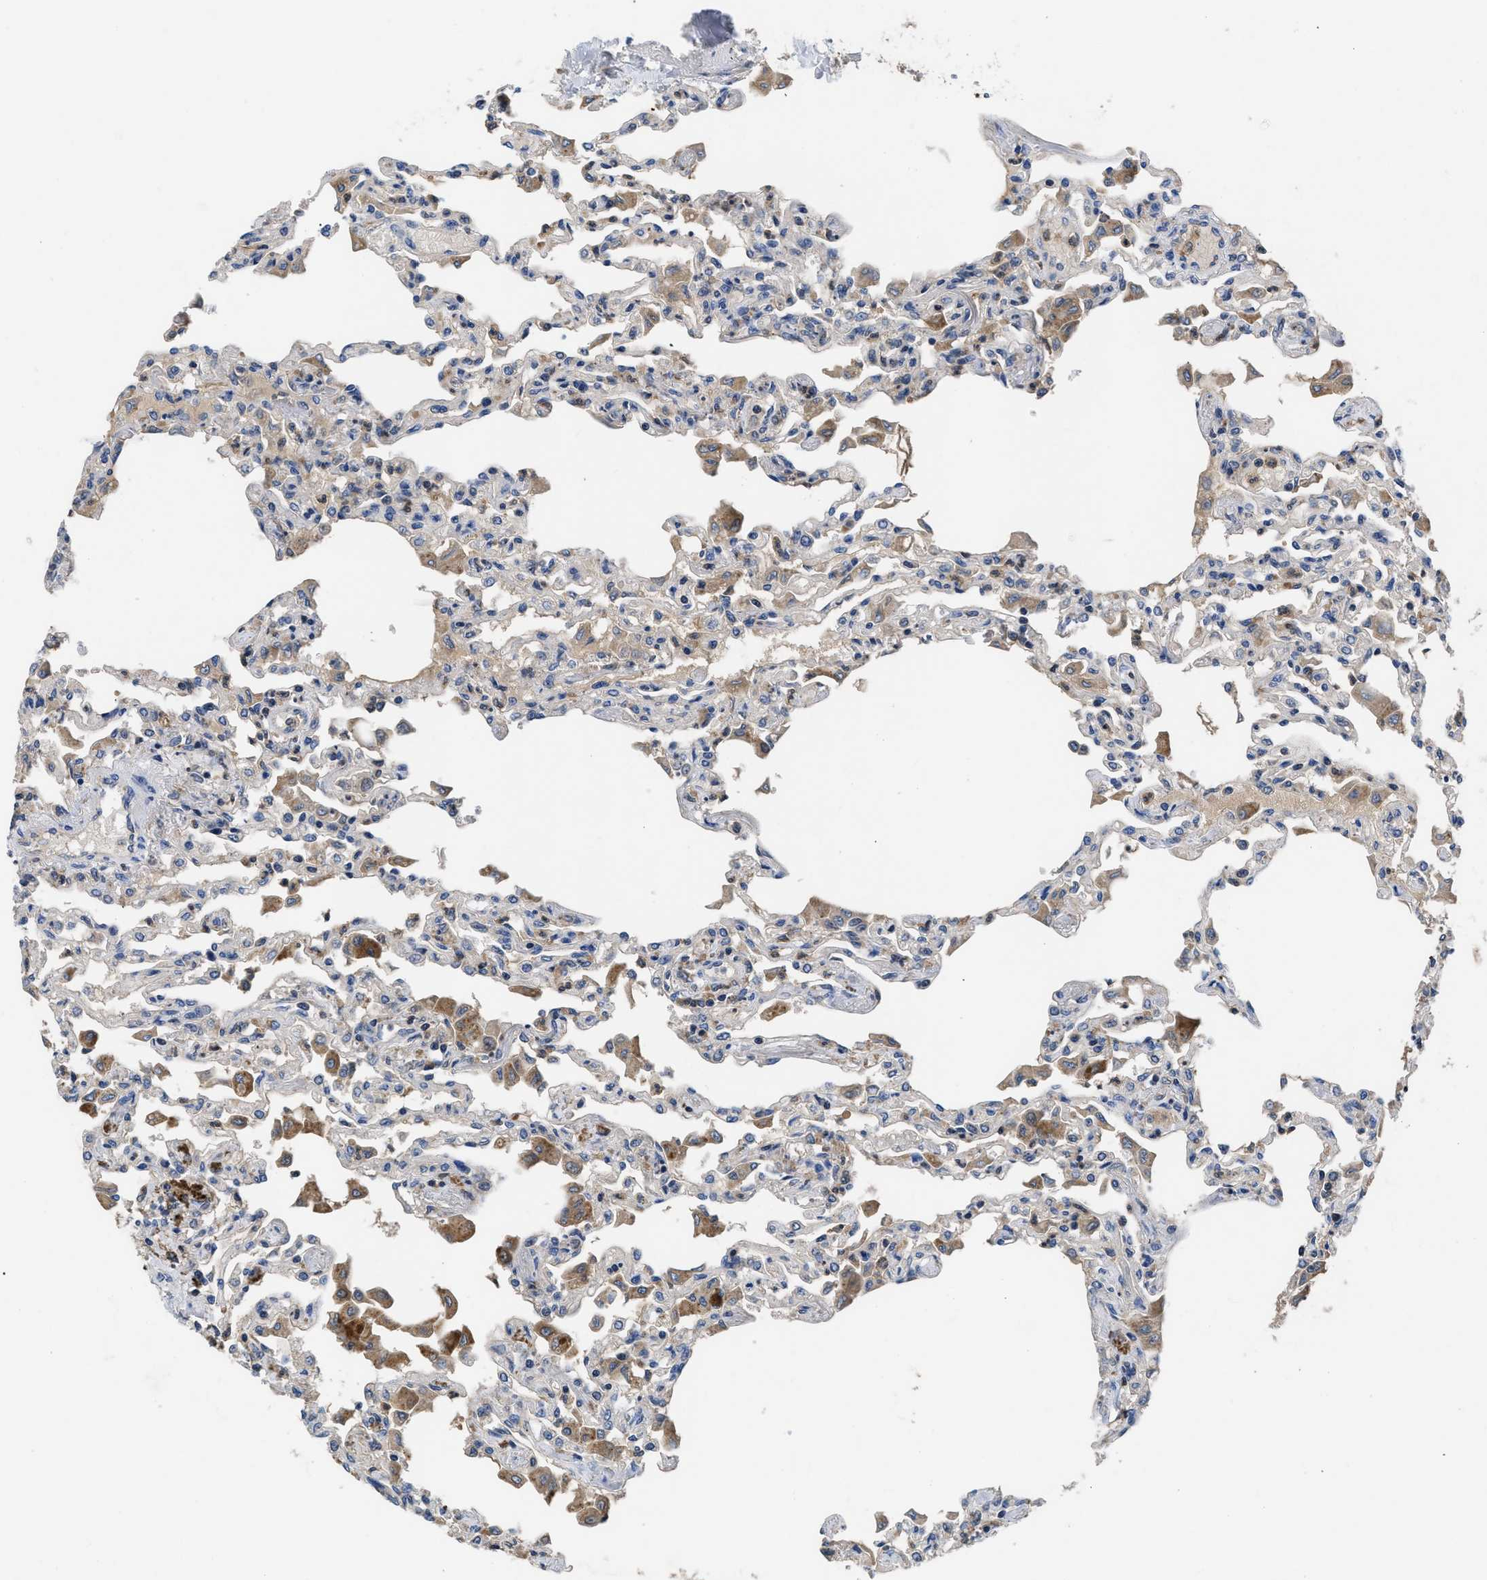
{"staining": {"intensity": "moderate", "quantity": "<25%", "location": "cytoplasmic/membranous,nuclear"}, "tissue": "lung", "cell_type": "Alveolar cells", "image_type": "normal", "snomed": [{"axis": "morphology", "description": "Normal tissue, NOS"}, {"axis": "topography", "description": "Bronchus"}, {"axis": "topography", "description": "Lung"}], "caption": "Immunohistochemistry (DAB (3,3'-diaminobenzidine)) staining of benign lung demonstrates moderate cytoplasmic/membranous,nuclear protein positivity in approximately <25% of alveolar cells.", "gene": "YBEY", "patient": {"sex": "female", "age": 49}}